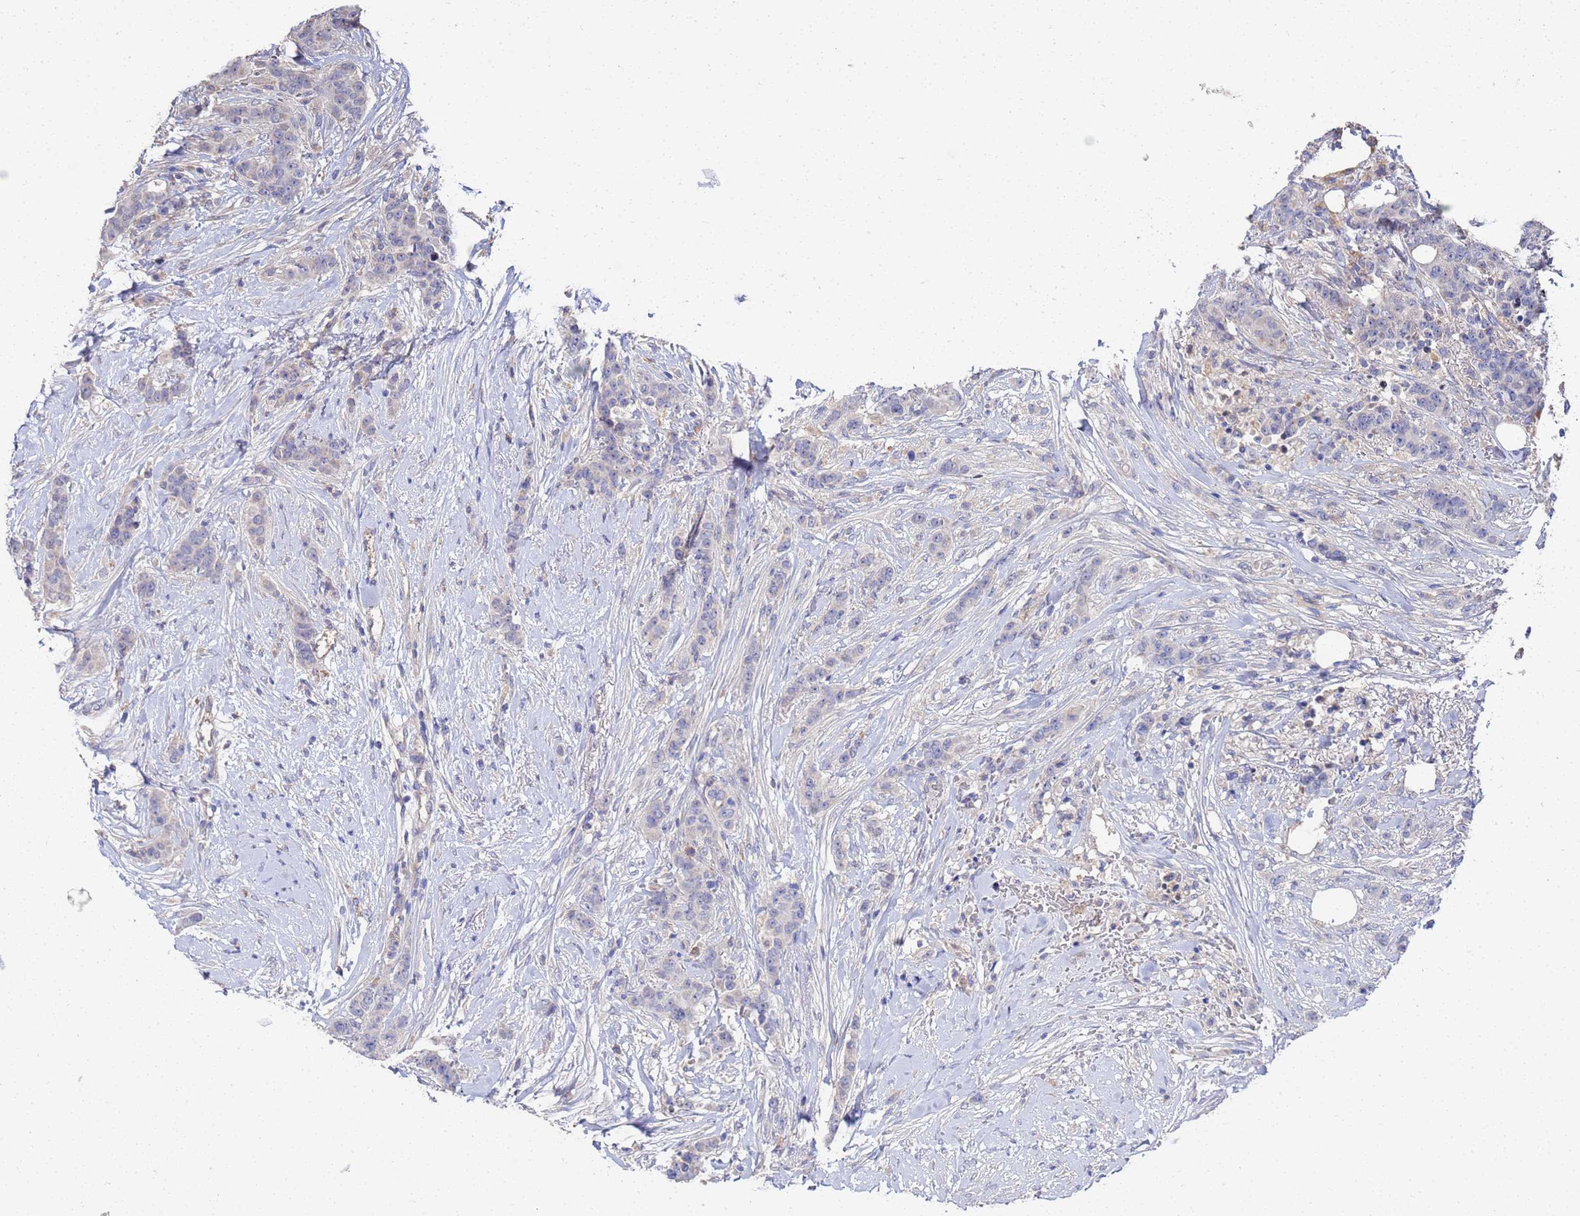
{"staining": {"intensity": "negative", "quantity": "none", "location": "none"}, "tissue": "breast cancer", "cell_type": "Tumor cells", "image_type": "cancer", "snomed": [{"axis": "morphology", "description": "Duct carcinoma"}, {"axis": "topography", "description": "Breast"}], "caption": "Immunohistochemical staining of human breast intraductal carcinoma exhibits no significant positivity in tumor cells.", "gene": "TCP10L", "patient": {"sex": "female", "age": 40}}